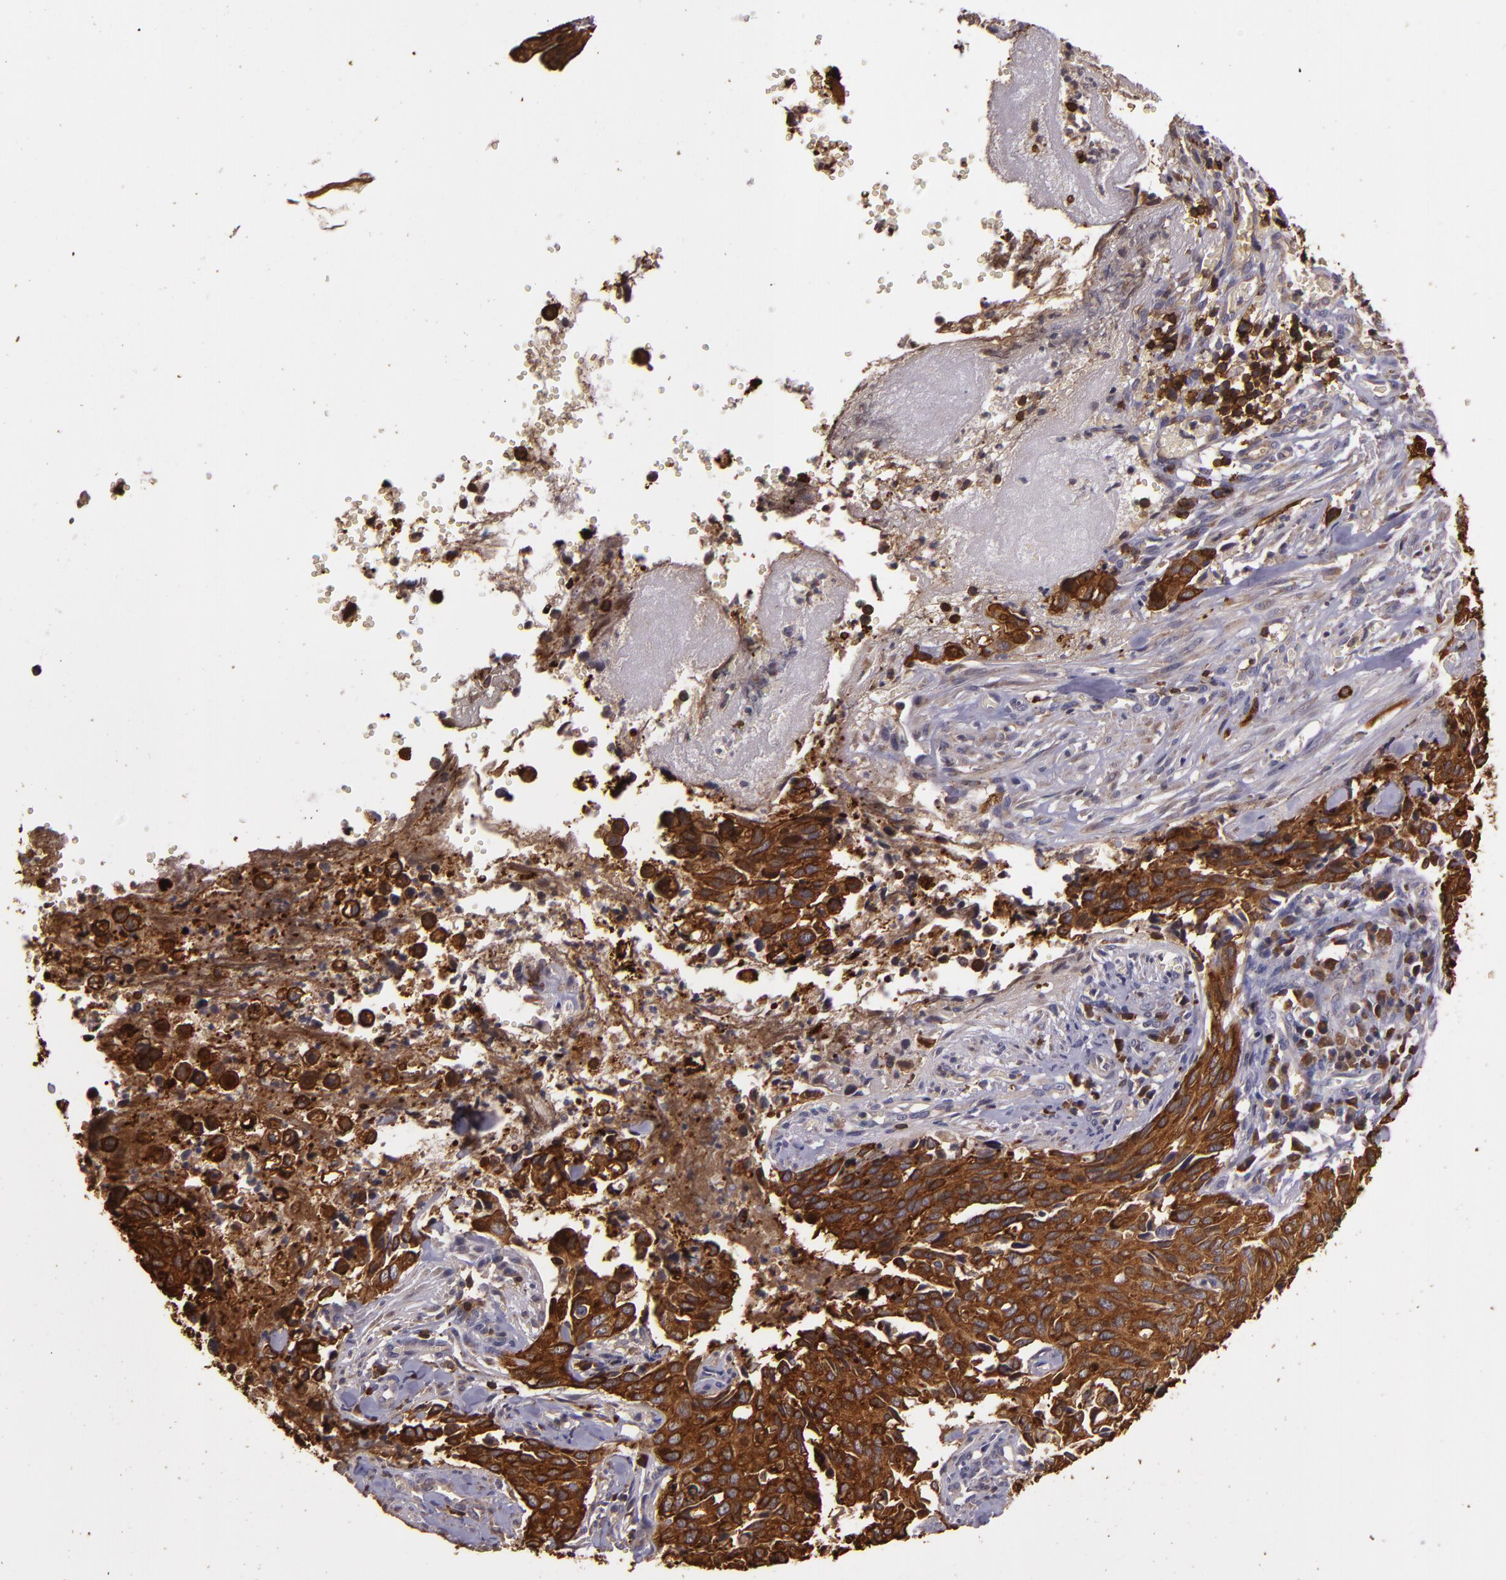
{"staining": {"intensity": "strong", "quantity": ">75%", "location": "cytoplasmic/membranous"}, "tissue": "cervical cancer", "cell_type": "Tumor cells", "image_type": "cancer", "snomed": [{"axis": "morphology", "description": "Normal tissue, NOS"}, {"axis": "morphology", "description": "Squamous cell carcinoma, NOS"}, {"axis": "topography", "description": "Cervix"}], "caption": "Immunohistochemistry (IHC) (DAB) staining of human cervical squamous cell carcinoma reveals strong cytoplasmic/membranous protein positivity in approximately >75% of tumor cells.", "gene": "SLC9A3R1", "patient": {"sex": "female", "age": 45}}